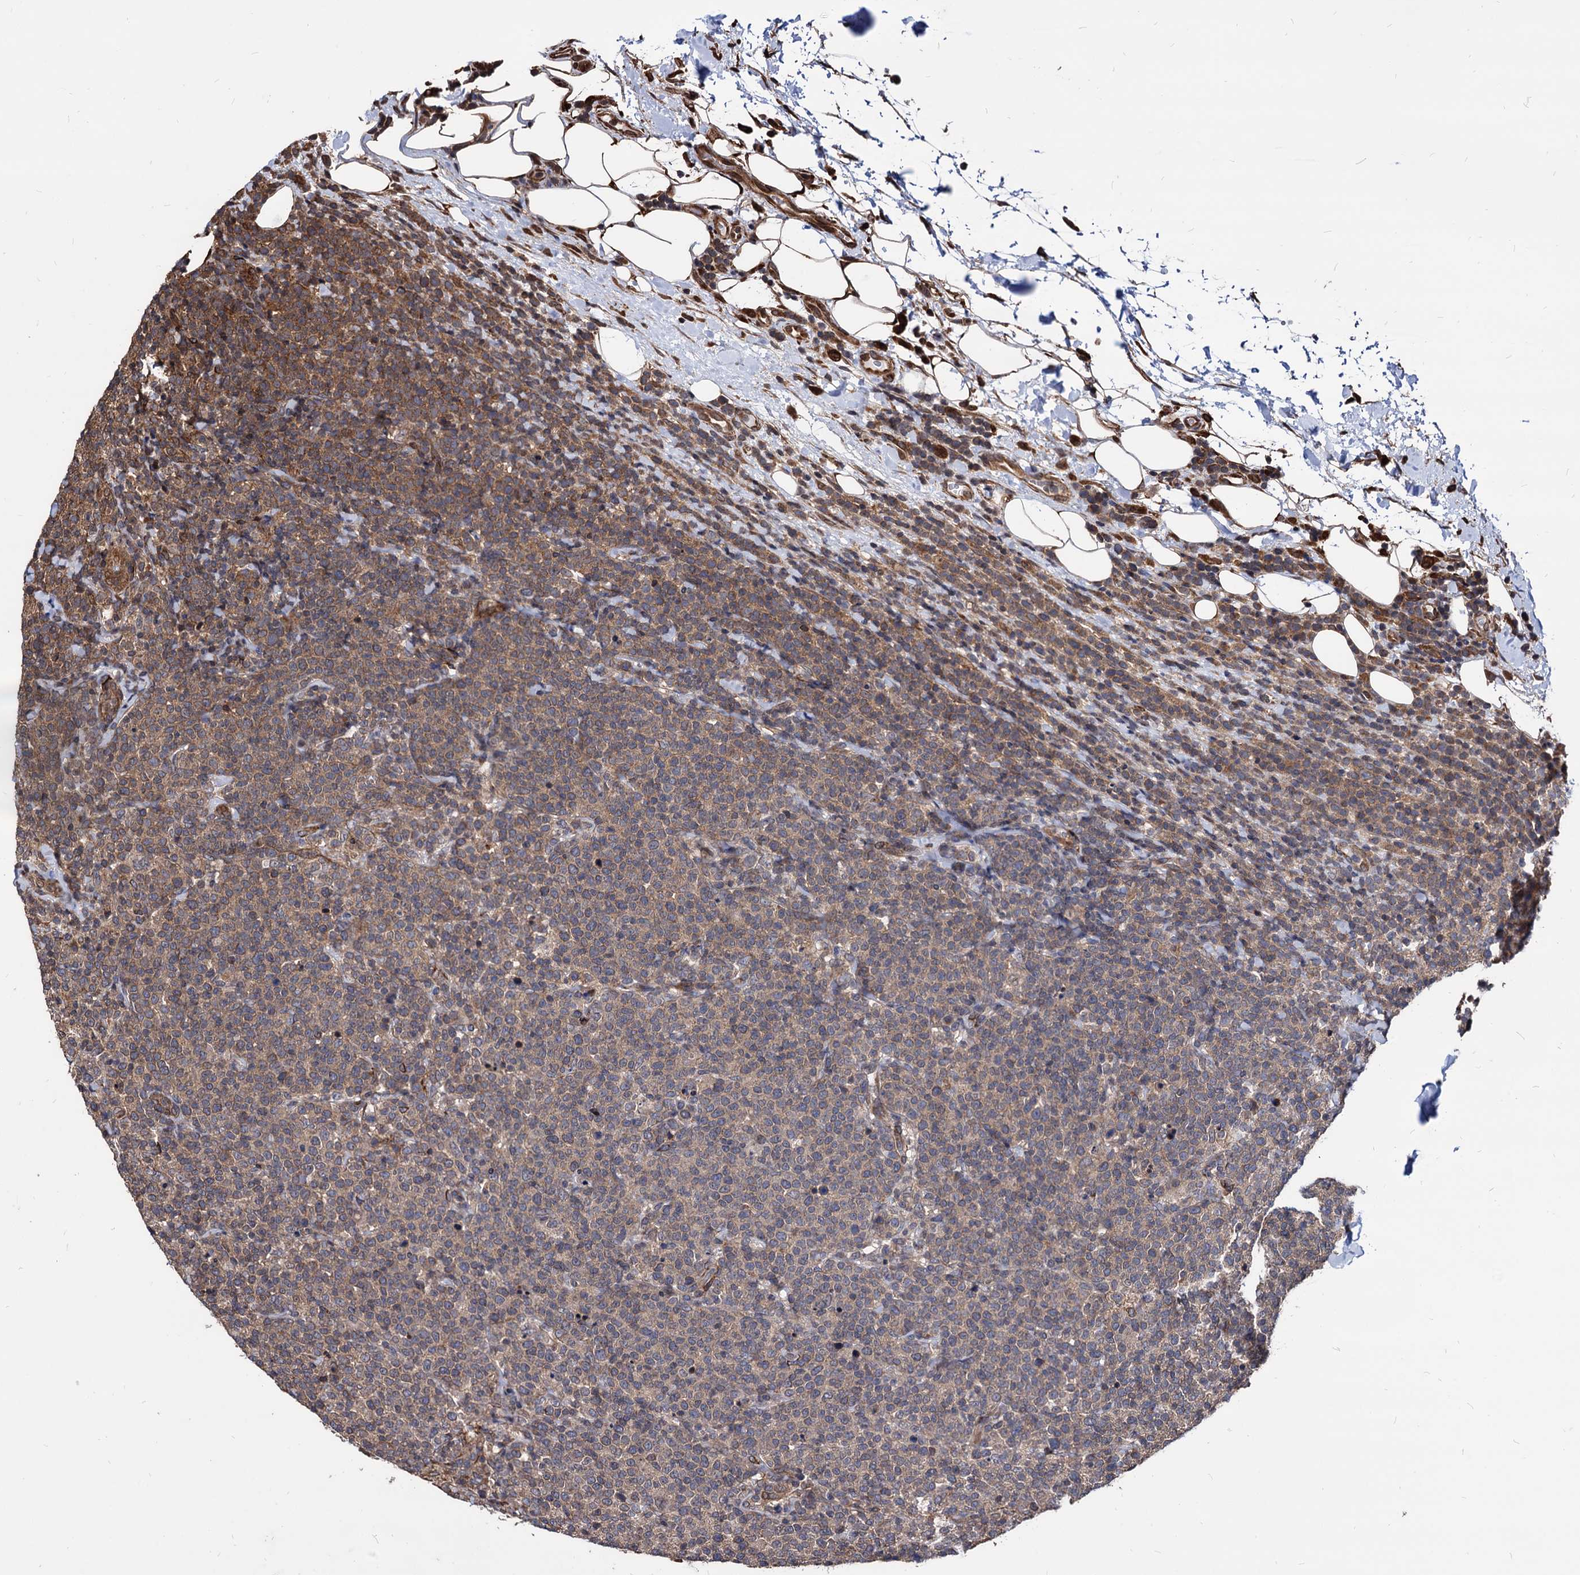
{"staining": {"intensity": "moderate", "quantity": "25%-75%", "location": "cytoplasmic/membranous"}, "tissue": "lymphoma", "cell_type": "Tumor cells", "image_type": "cancer", "snomed": [{"axis": "morphology", "description": "Malignant lymphoma, non-Hodgkin's type, High grade"}, {"axis": "topography", "description": "Lymph node"}], "caption": "Protein expression analysis of lymphoma shows moderate cytoplasmic/membranous expression in about 25%-75% of tumor cells. The staining is performed using DAB (3,3'-diaminobenzidine) brown chromogen to label protein expression. The nuclei are counter-stained blue using hematoxylin.", "gene": "ANKRD12", "patient": {"sex": "male", "age": 61}}